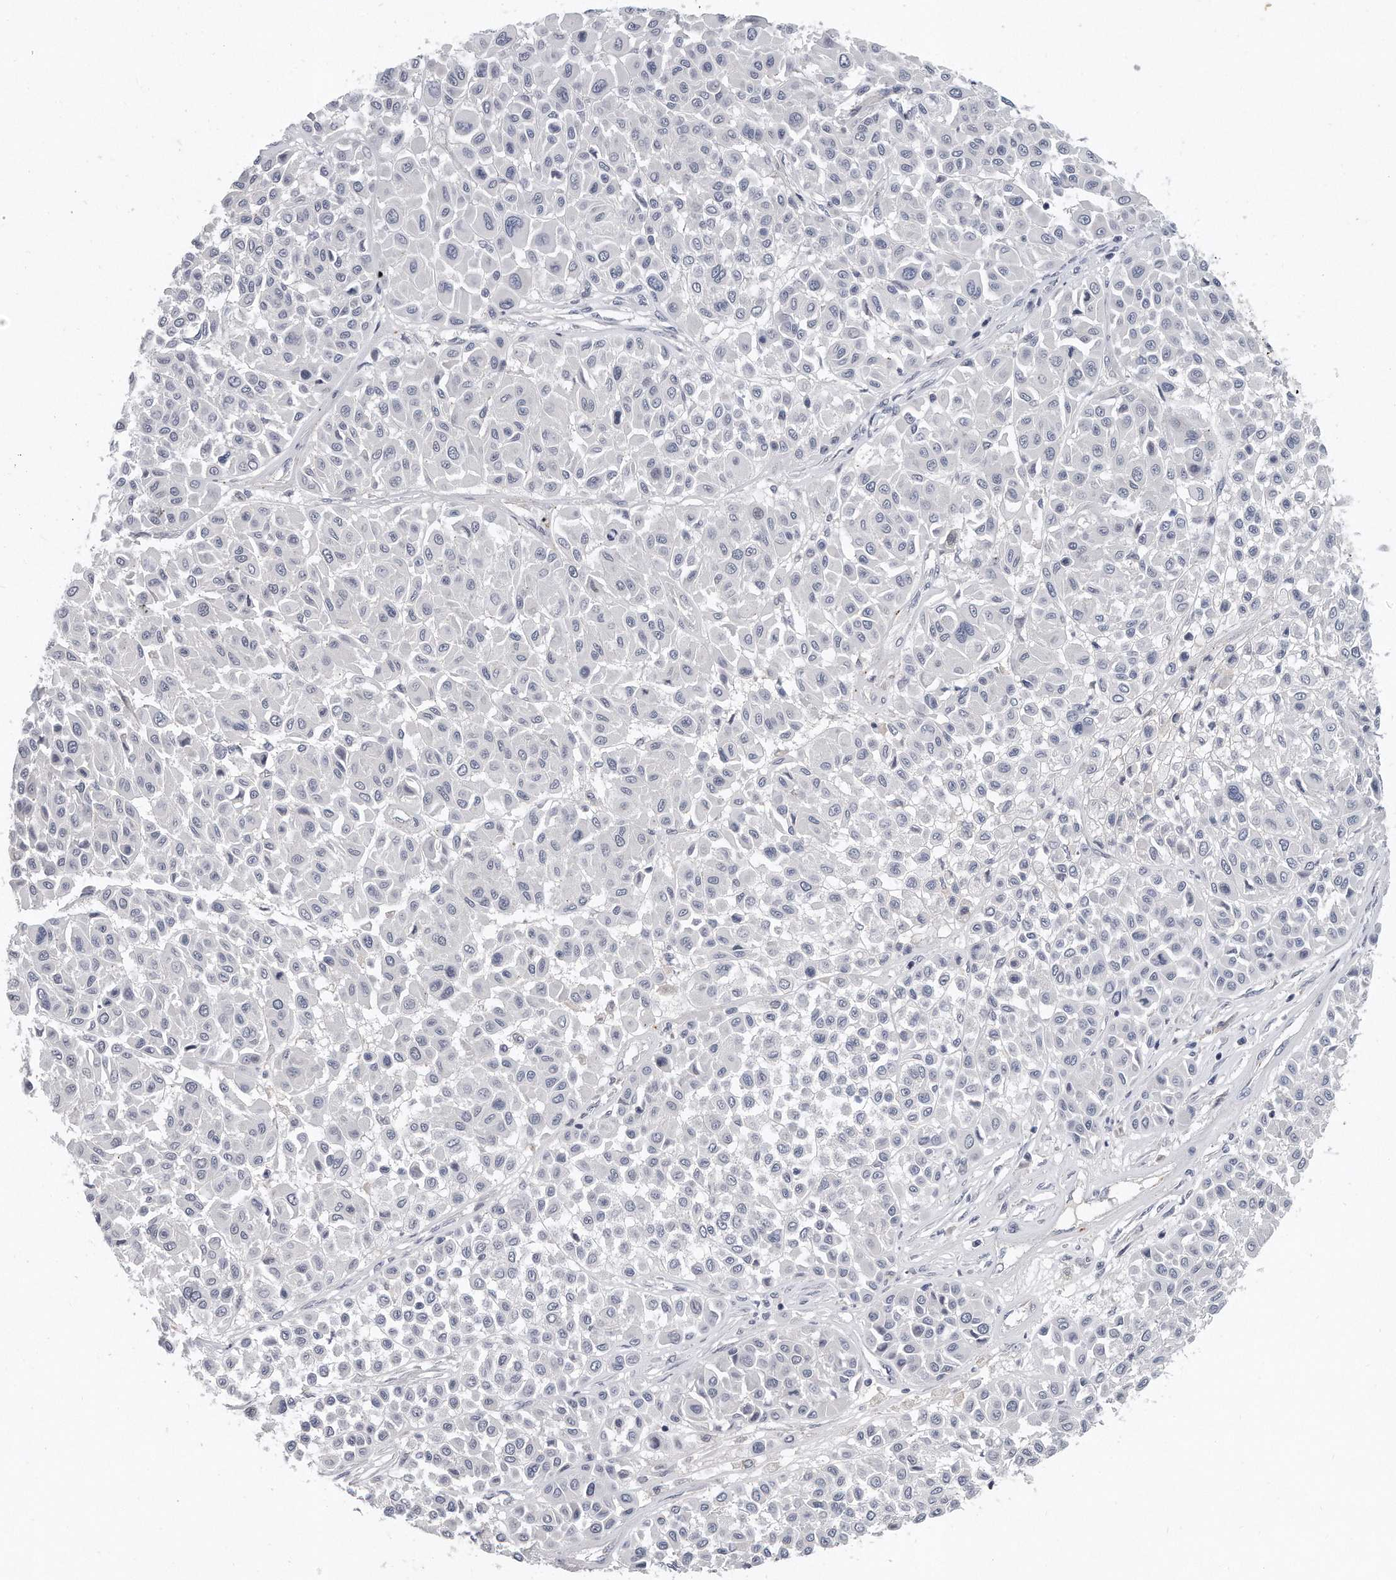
{"staining": {"intensity": "negative", "quantity": "none", "location": "none"}, "tissue": "melanoma", "cell_type": "Tumor cells", "image_type": "cancer", "snomed": [{"axis": "morphology", "description": "Malignant melanoma, Metastatic site"}, {"axis": "topography", "description": "Soft tissue"}], "caption": "IHC micrograph of neoplastic tissue: human melanoma stained with DAB (3,3'-diaminobenzidine) demonstrates no significant protein staining in tumor cells.", "gene": "KLHL7", "patient": {"sex": "male", "age": 41}}